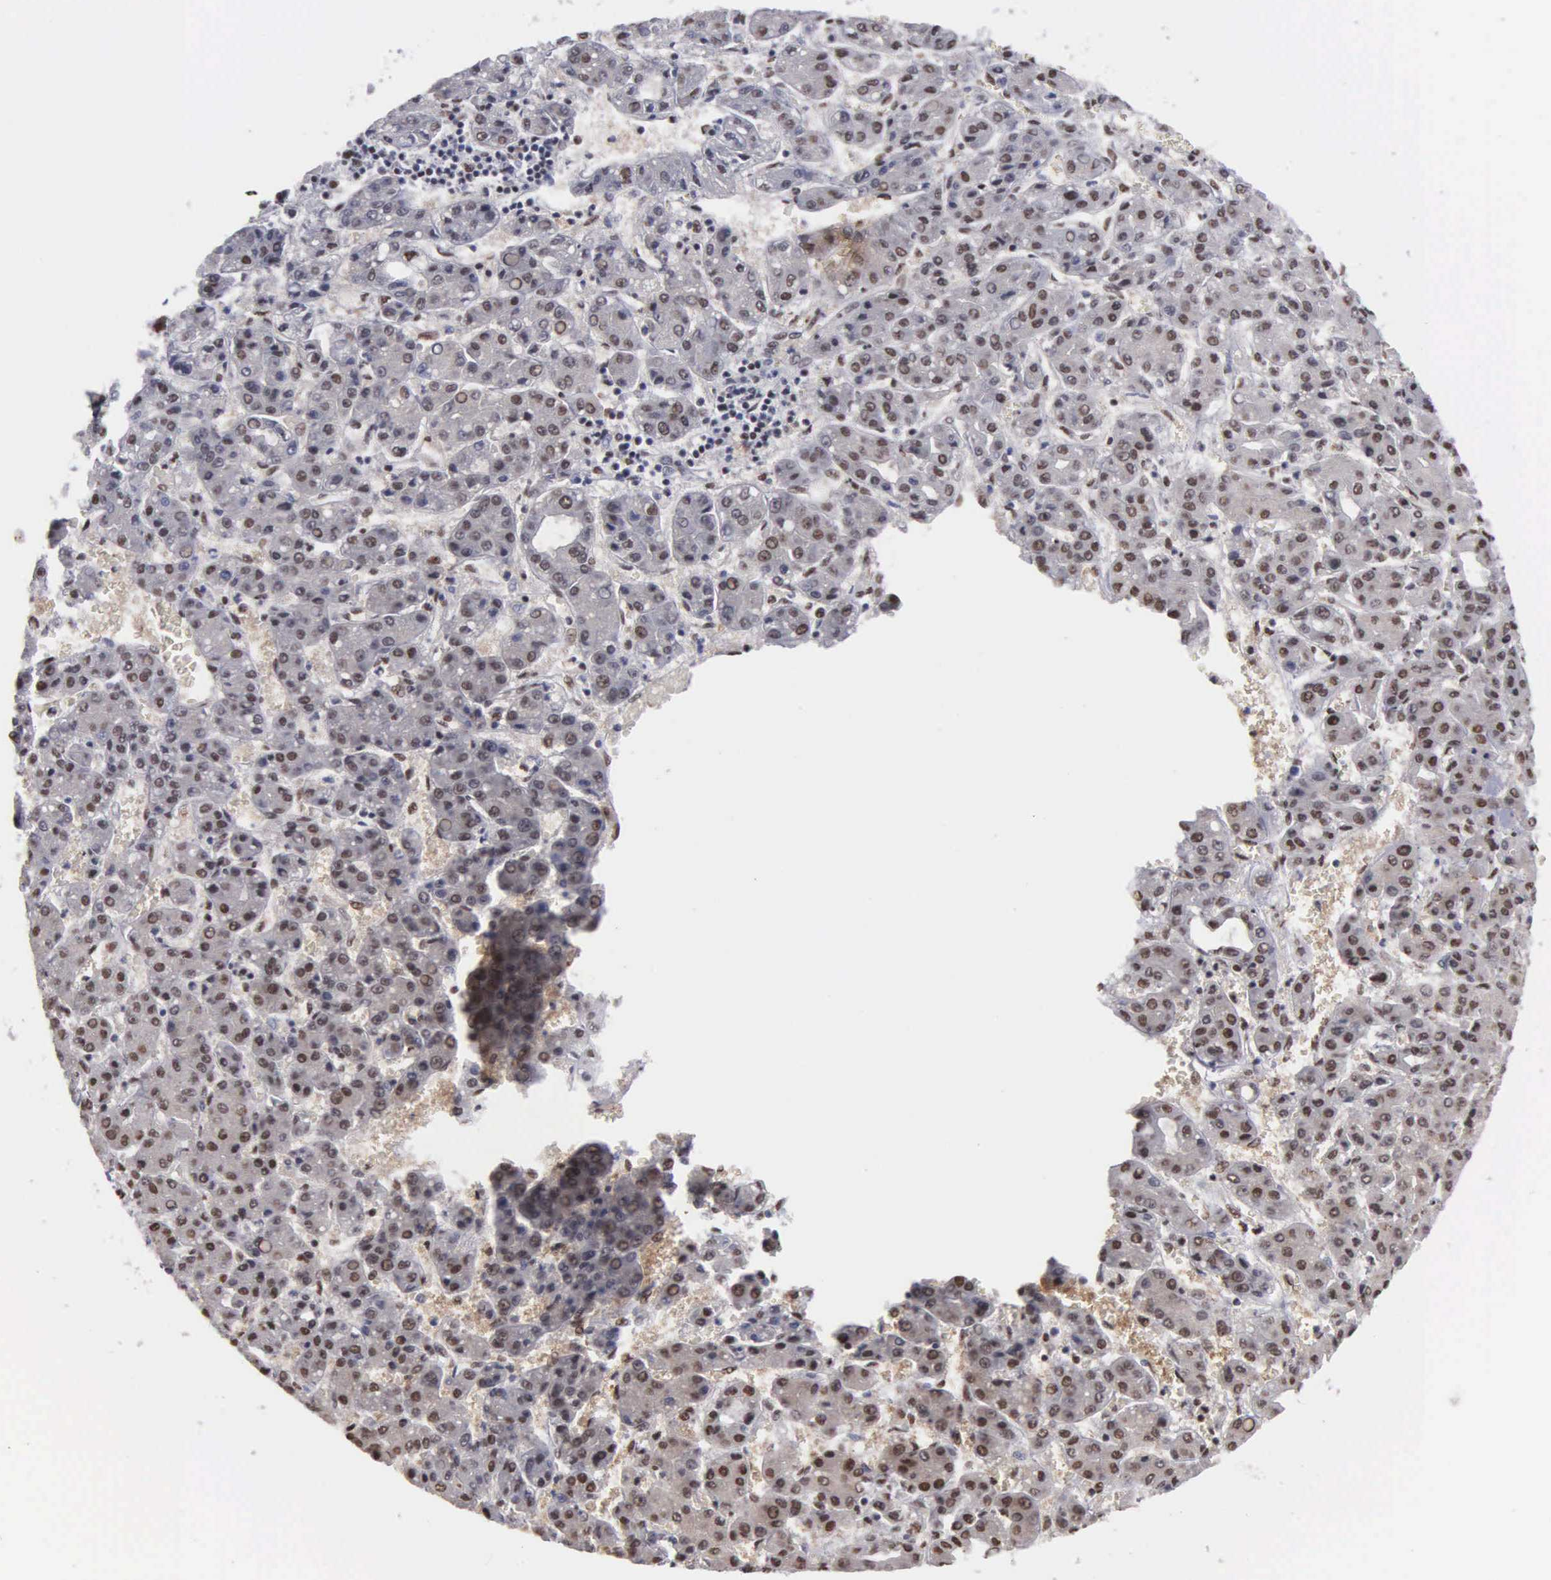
{"staining": {"intensity": "weak", "quantity": "<25%", "location": "nuclear"}, "tissue": "liver cancer", "cell_type": "Tumor cells", "image_type": "cancer", "snomed": [{"axis": "morphology", "description": "Carcinoma, Hepatocellular, NOS"}, {"axis": "topography", "description": "Liver"}], "caption": "An IHC histopathology image of liver hepatocellular carcinoma is shown. There is no staining in tumor cells of liver hepatocellular carcinoma.", "gene": "KIAA0586", "patient": {"sex": "male", "age": 69}}